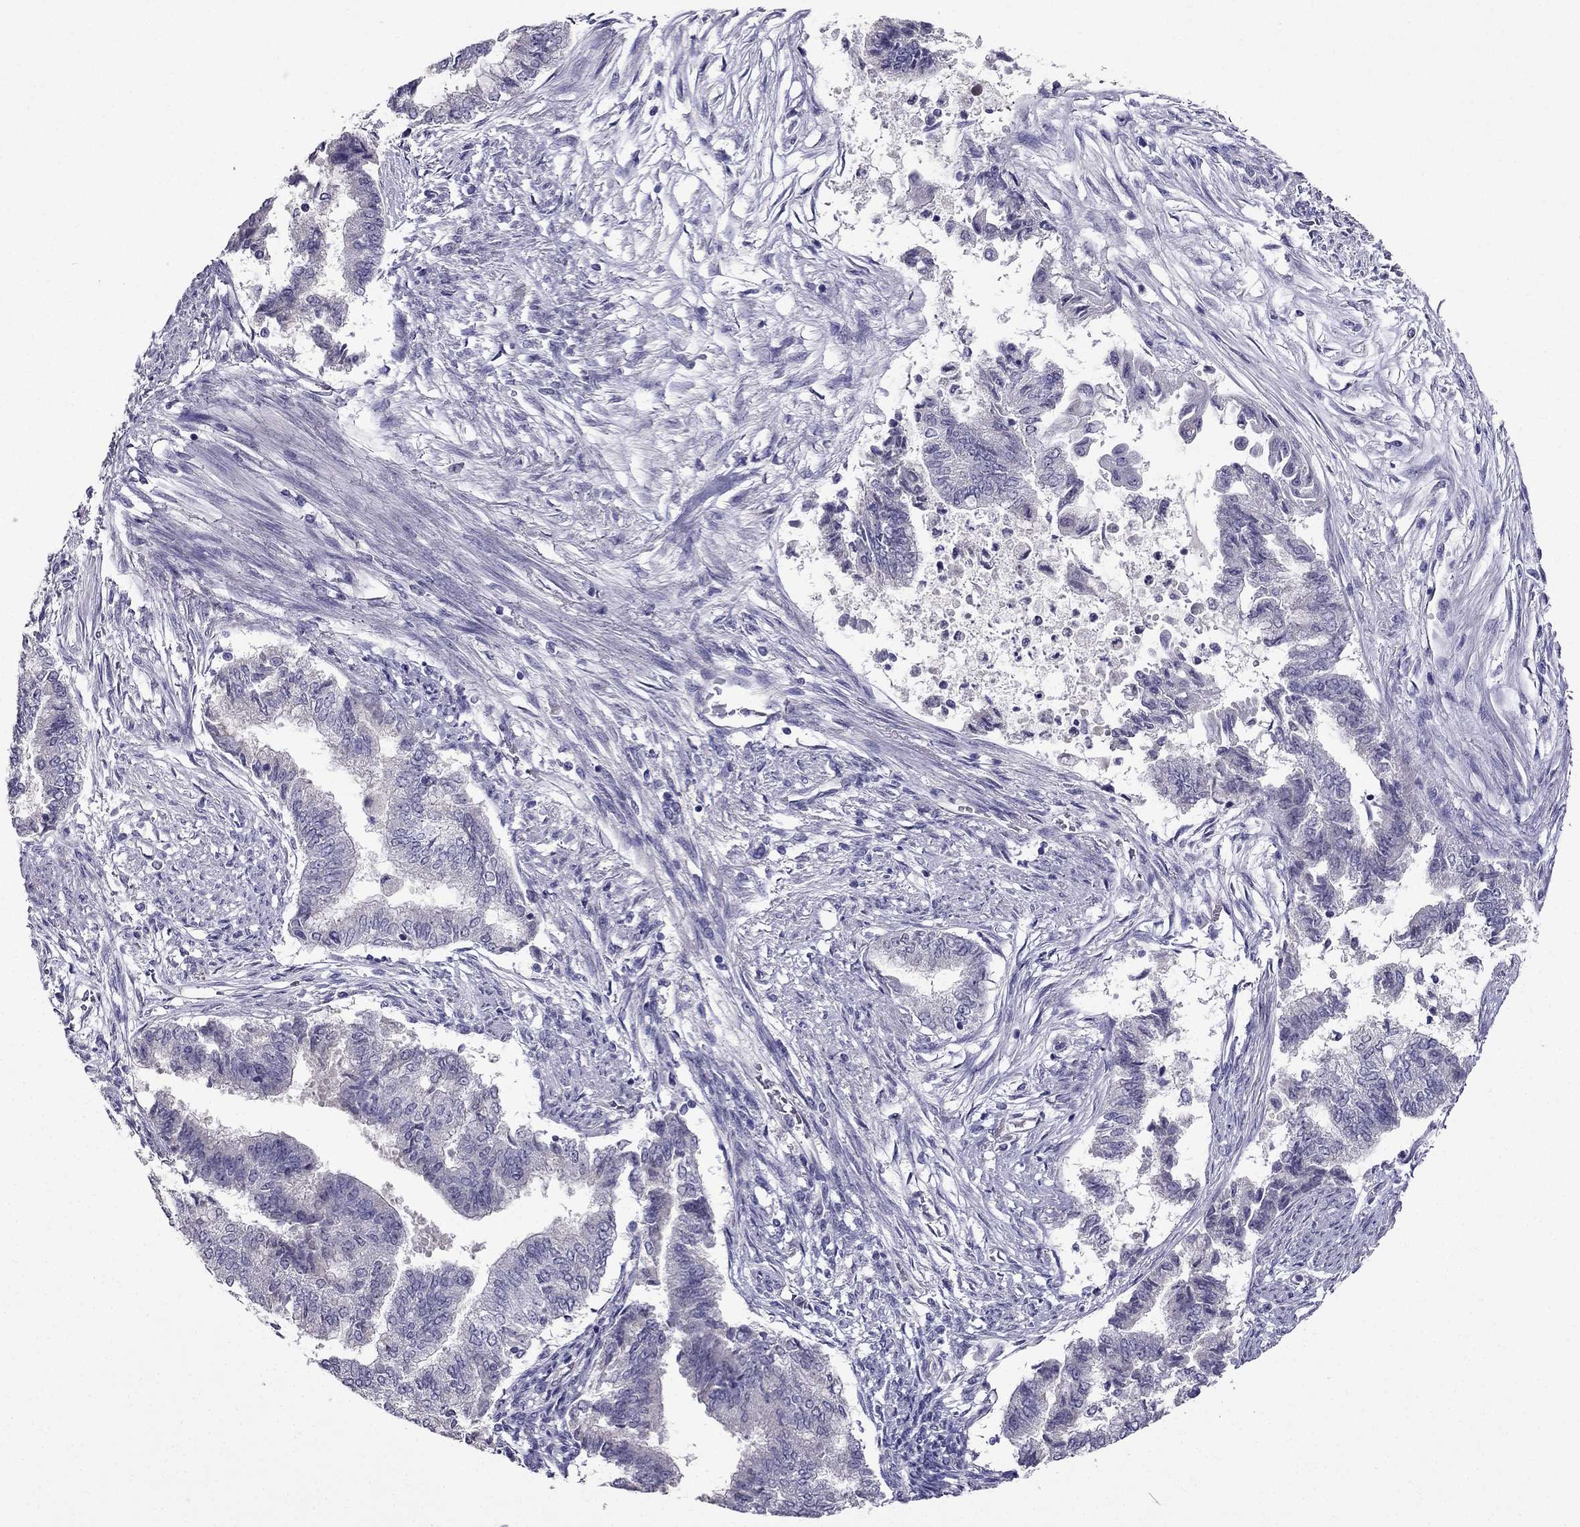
{"staining": {"intensity": "negative", "quantity": "none", "location": "none"}, "tissue": "endometrial cancer", "cell_type": "Tumor cells", "image_type": "cancer", "snomed": [{"axis": "morphology", "description": "Adenocarcinoma, NOS"}, {"axis": "topography", "description": "Endometrium"}], "caption": "A histopathology image of adenocarcinoma (endometrial) stained for a protein displays no brown staining in tumor cells.", "gene": "DUSP15", "patient": {"sex": "female", "age": 65}}